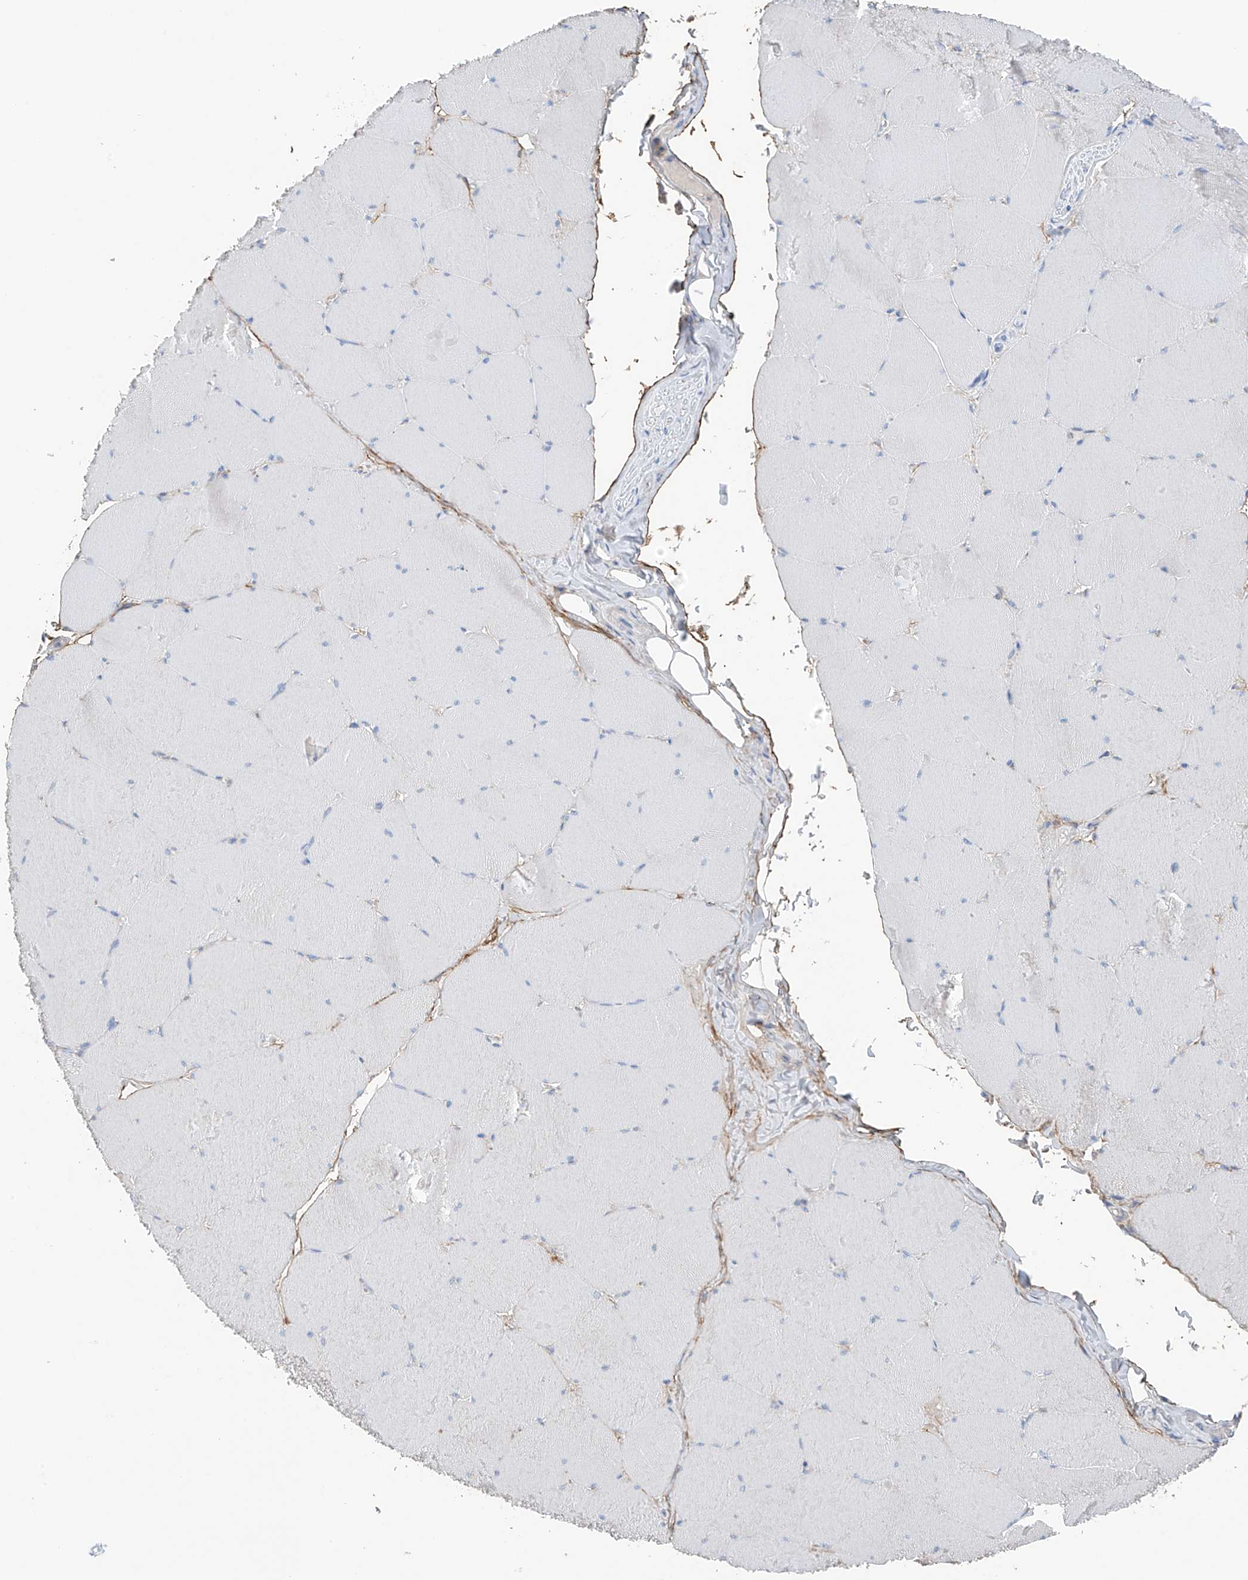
{"staining": {"intensity": "negative", "quantity": "none", "location": "none"}, "tissue": "skeletal muscle", "cell_type": "Myocytes", "image_type": "normal", "snomed": [{"axis": "morphology", "description": "Normal tissue, NOS"}, {"axis": "topography", "description": "Skeletal muscle"}, {"axis": "topography", "description": "Head-Neck"}], "caption": "This micrograph is of normal skeletal muscle stained with immunohistochemistry (IHC) to label a protein in brown with the nuclei are counter-stained blue. There is no staining in myocytes. (Stains: DAB IHC with hematoxylin counter stain, Microscopy: brightfield microscopy at high magnification).", "gene": "GALNTL6", "patient": {"sex": "male", "age": 66}}